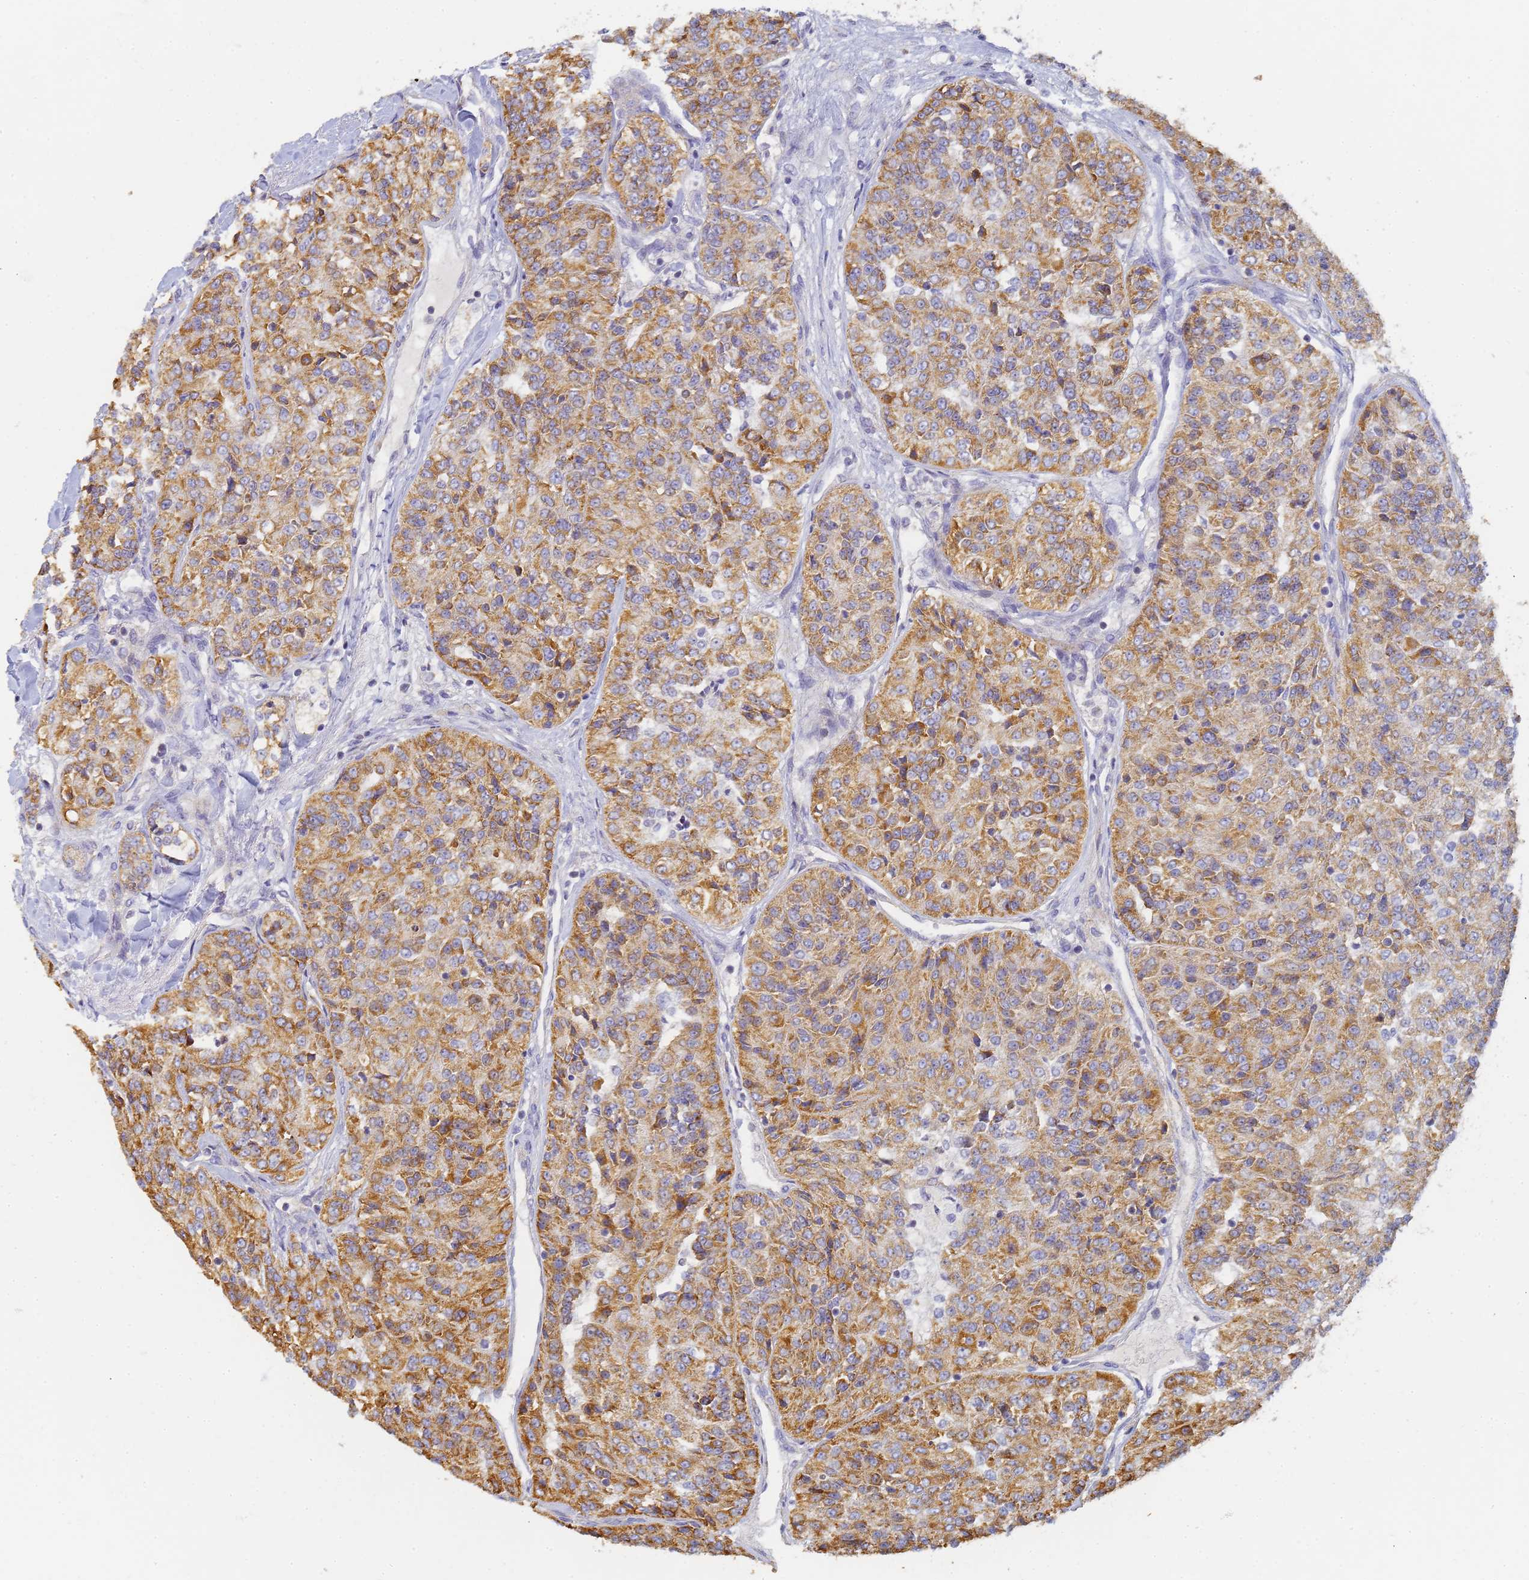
{"staining": {"intensity": "strong", "quantity": ">75%", "location": "cytoplasmic/membranous"}, "tissue": "renal cancer", "cell_type": "Tumor cells", "image_type": "cancer", "snomed": [{"axis": "morphology", "description": "Adenocarcinoma, NOS"}, {"axis": "topography", "description": "Kidney"}], "caption": "Immunohistochemical staining of renal cancer (adenocarcinoma) shows high levels of strong cytoplasmic/membranous positivity in about >75% of tumor cells.", "gene": "UTP23", "patient": {"sex": "female", "age": 63}}